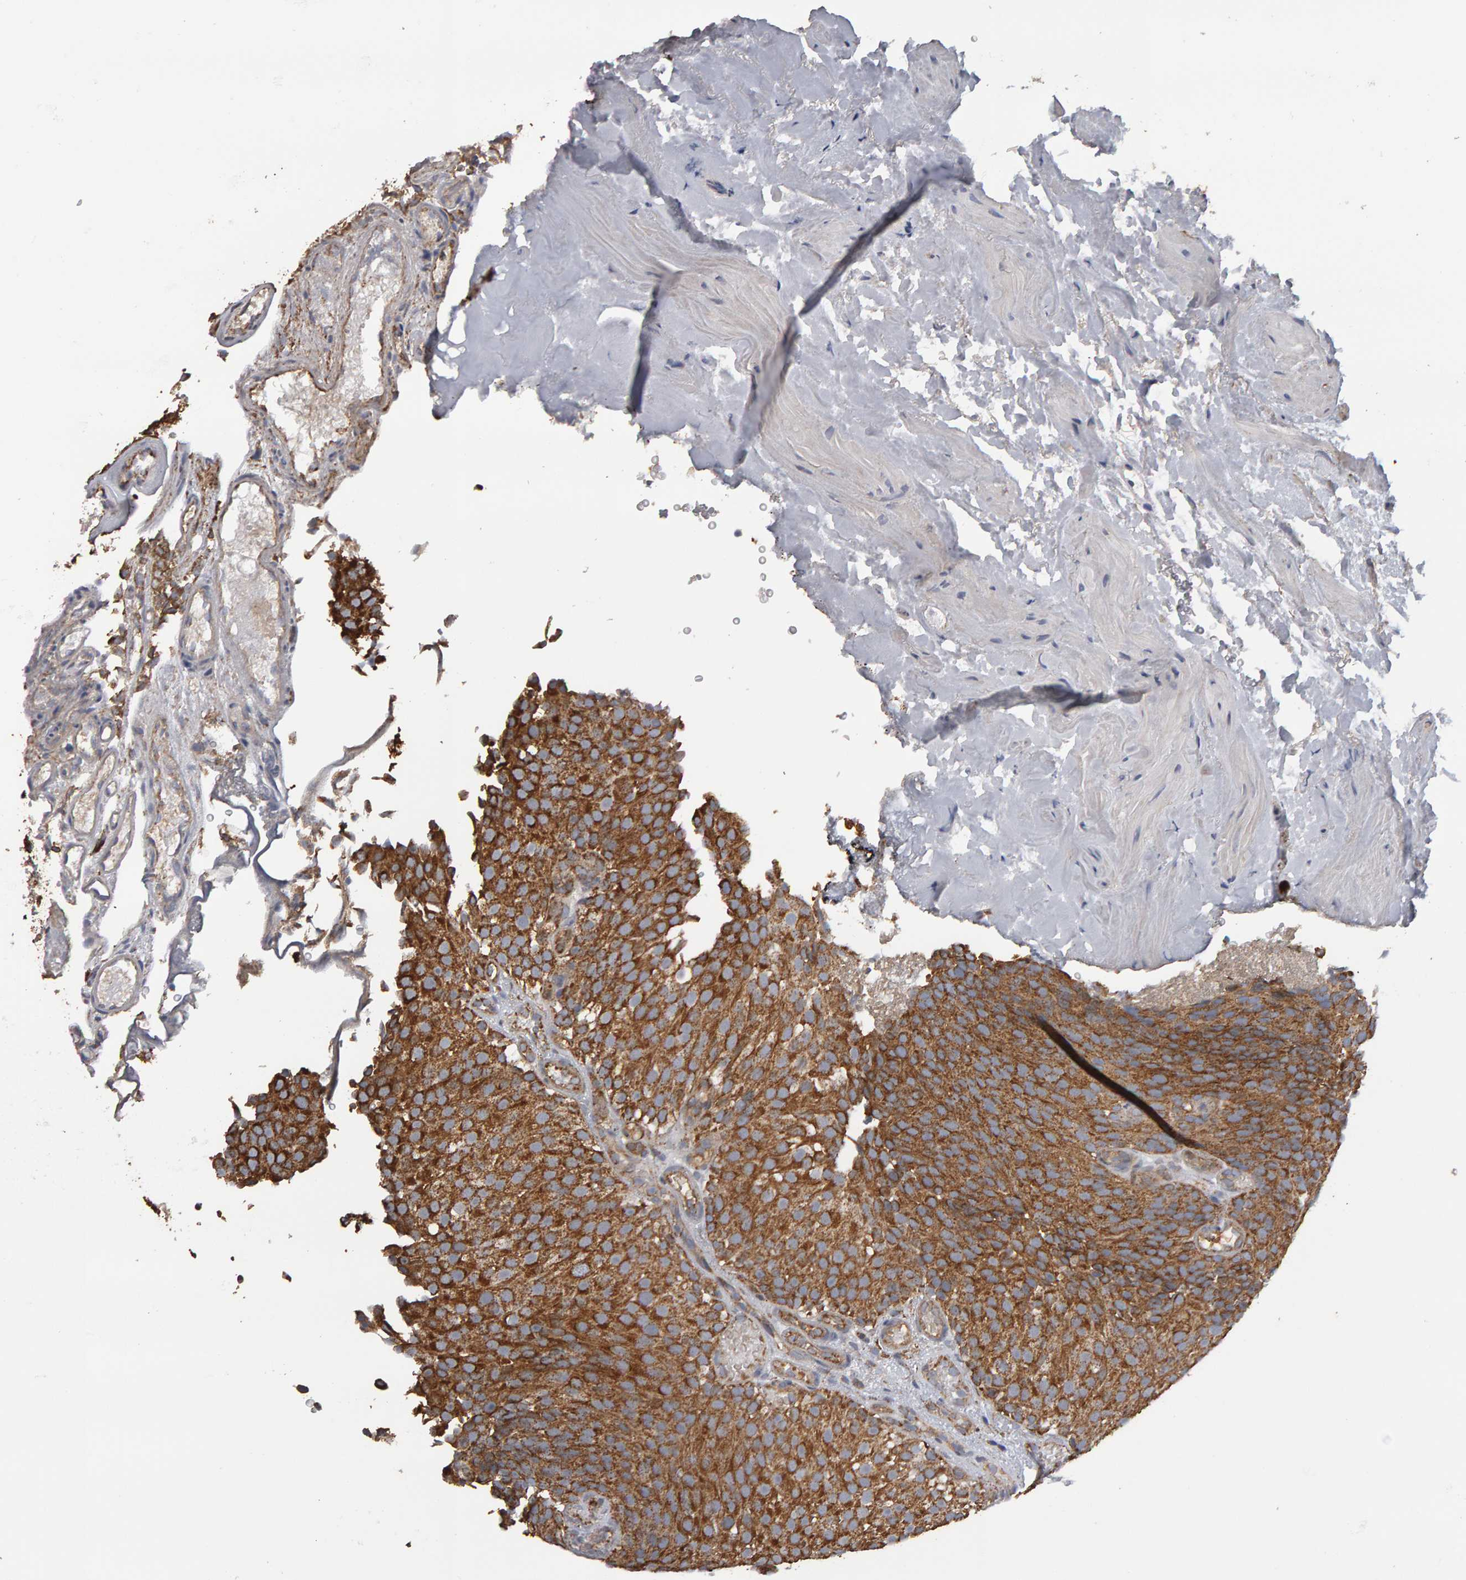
{"staining": {"intensity": "moderate", "quantity": ">75%", "location": "cytoplasmic/membranous"}, "tissue": "urothelial cancer", "cell_type": "Tumor cells", "image_type": "cancer", "snomed": [{"axis": "morphology", "description": "Urothelial carcinoma, Low grade"}, {"axis": "topography", "description": "Urinary bladder"}], "caption": "About >75% of tumor cells in human urothelial carcinoma (low-grade) reveal moderate cytoplasmic/membranous protein positivity as visualized by brown immunohistochemical staining.", "gene": "TOM1L1", "patient": {"sex": "male", "age": 78}}